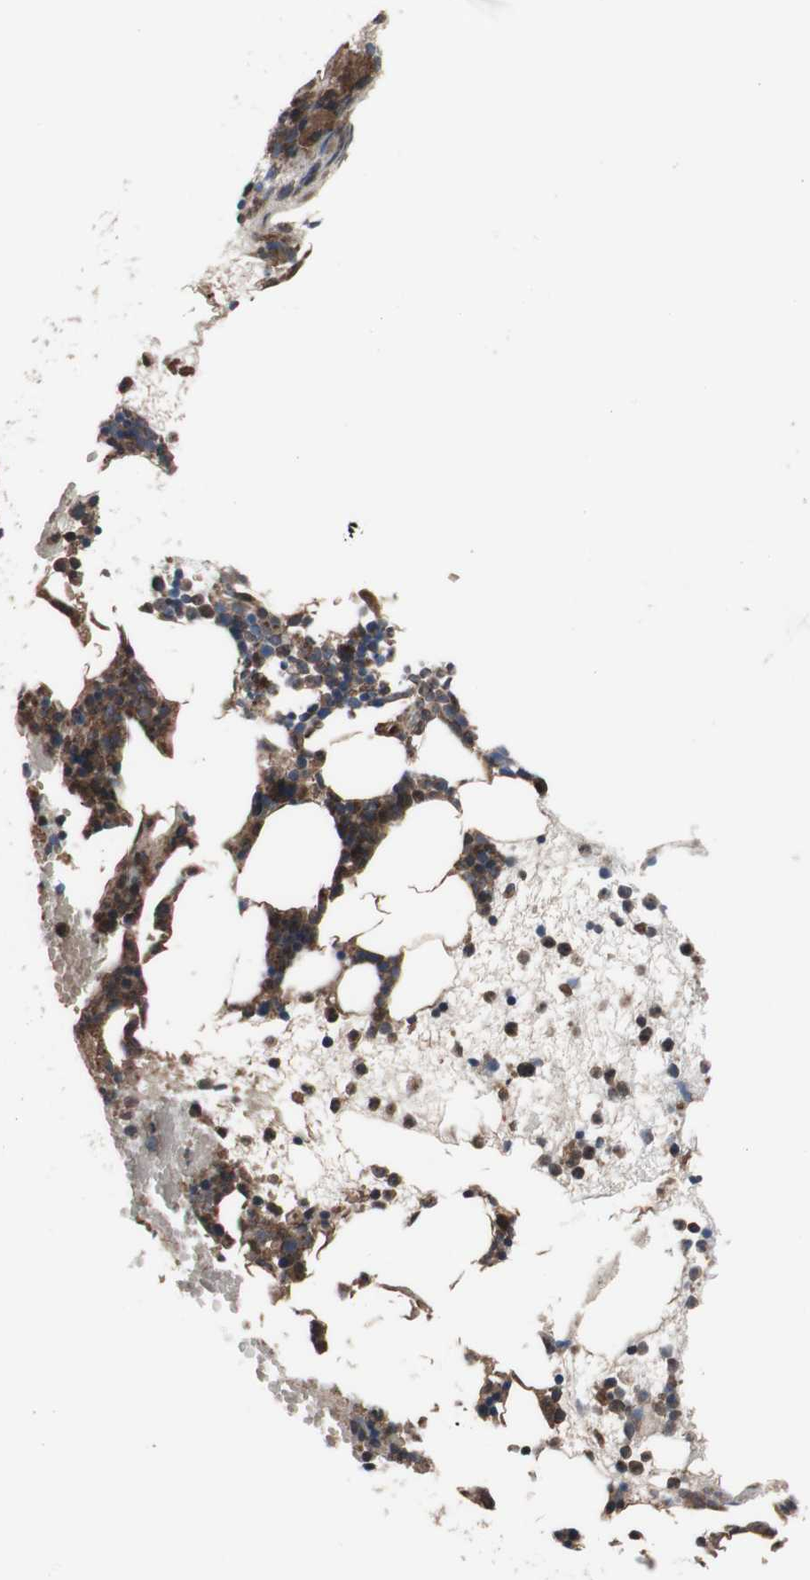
{"staining": {"intensity": "moderate", "quantity": ">75%", "location": "cytoplasmic/membranous"}, "tissue": "bone marrow", "cell_type": "Hematopoietic cells", "image_type": "normal", "snomed": [{"axis": "morphology", "description": "Normal tissue, NOS"}, {"axis": "morphology", "description": "Inflammation, NOS"}, {"axis": "topography", "description": "Bone marrow"}], "caption": "IHC histopathology image of benign bone marrow: bone marrow stained using immunohistochemistry (IHC) shows medium levels of moderate protein expression localized specifically in the cytoplasmic/membranous of hematopoietic cells, appearing as a cytoplasmic/membranous brown color.", "gene": "COPB1", "patient": {"sex": "female", "age": 79}}